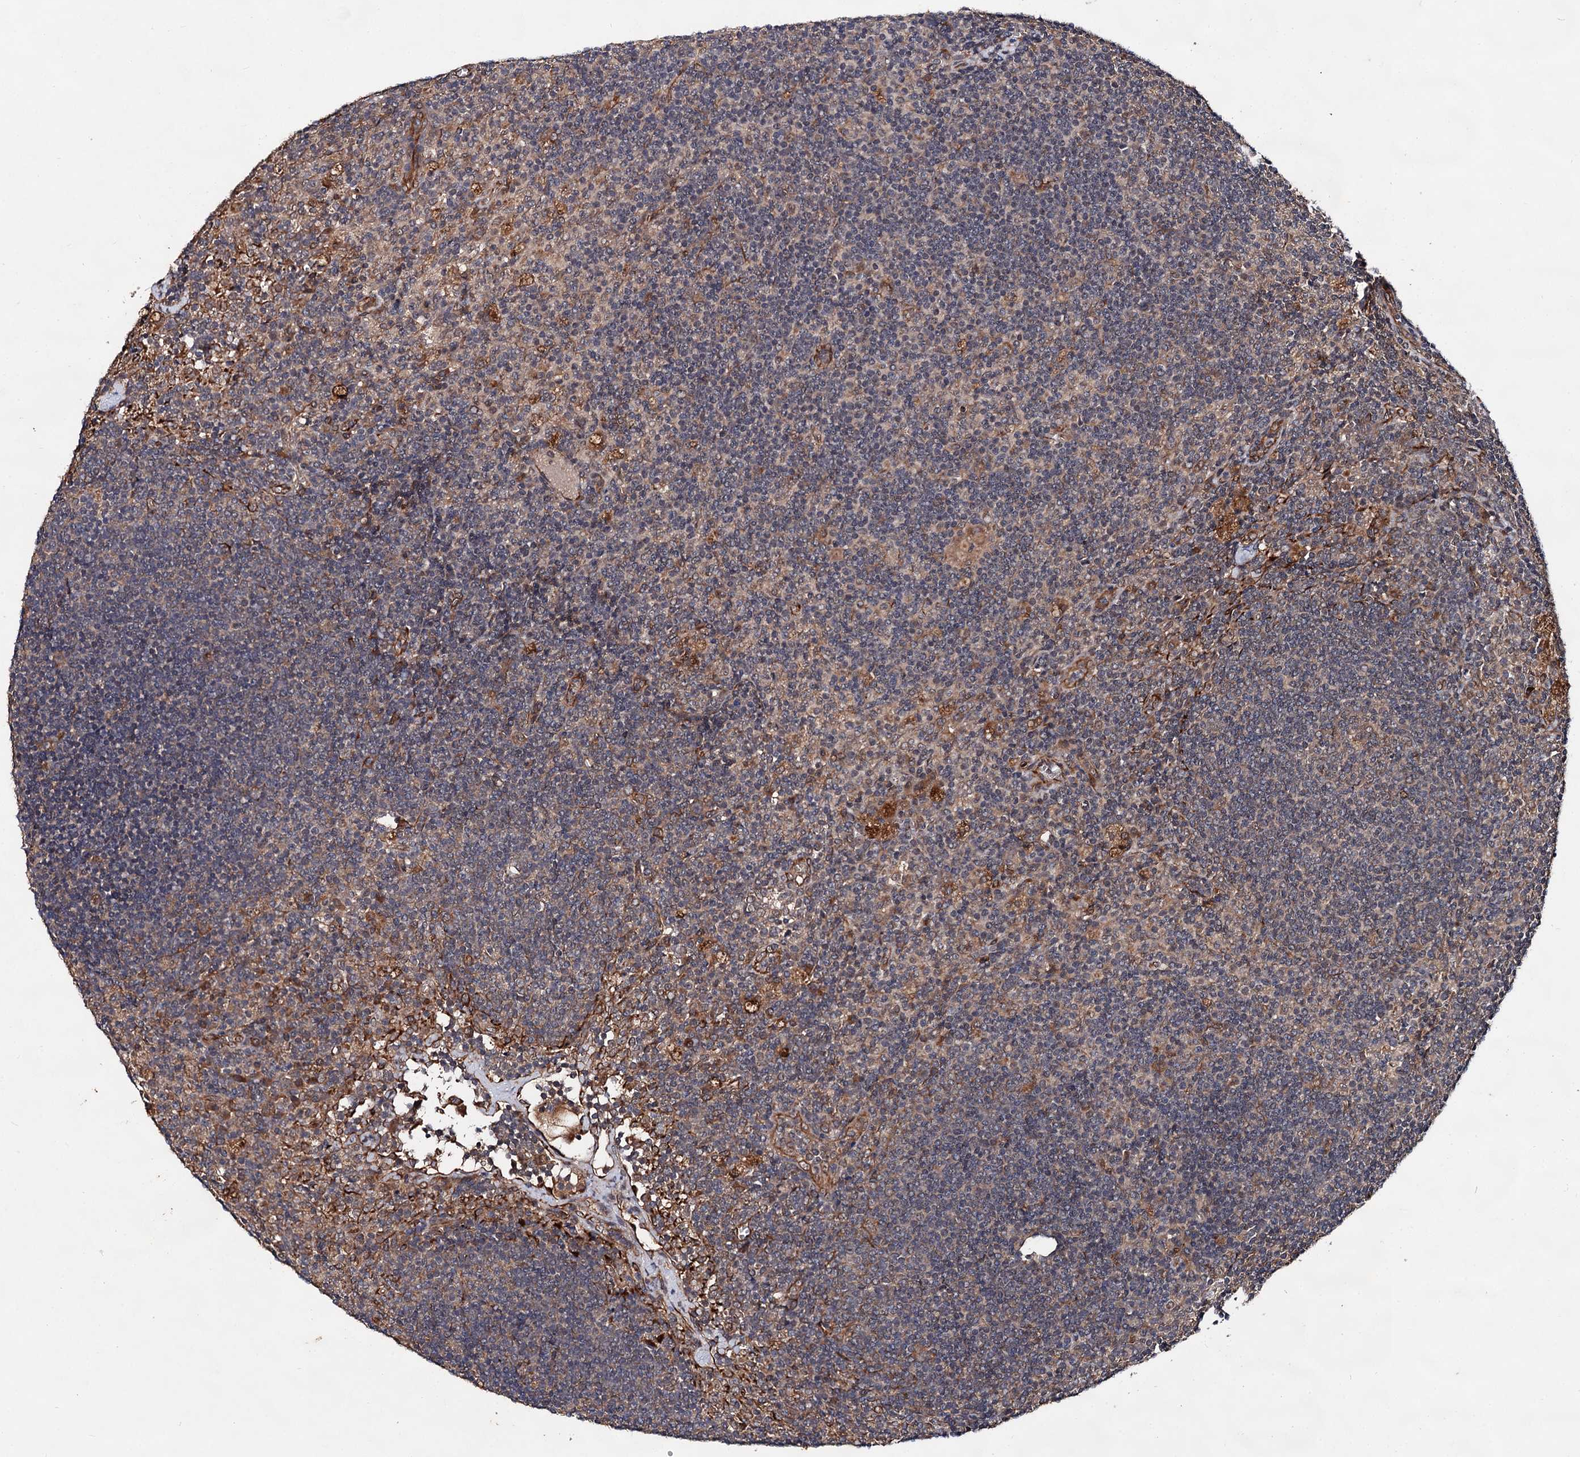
{"staining": {"intensity": "moderate", "quantity": "<25%", "location": "cytoplasmic/membranous"}, "tissue": "lymph node", "cell_type": "Germinal center cells", "image_type": "normal", "snomed": [{"axis": "morphology", "description": "Normal tissue, NOS"}, {"axis": "topography", "description": "Lymph node"}], "caption": "Protein analysis of normal lymph node exhibits moderate cytoplasmic/membranous staining in about <25% of germinal center cells.", "gene": "TEX9", "patient": {"sex": "male", "age": 69}}